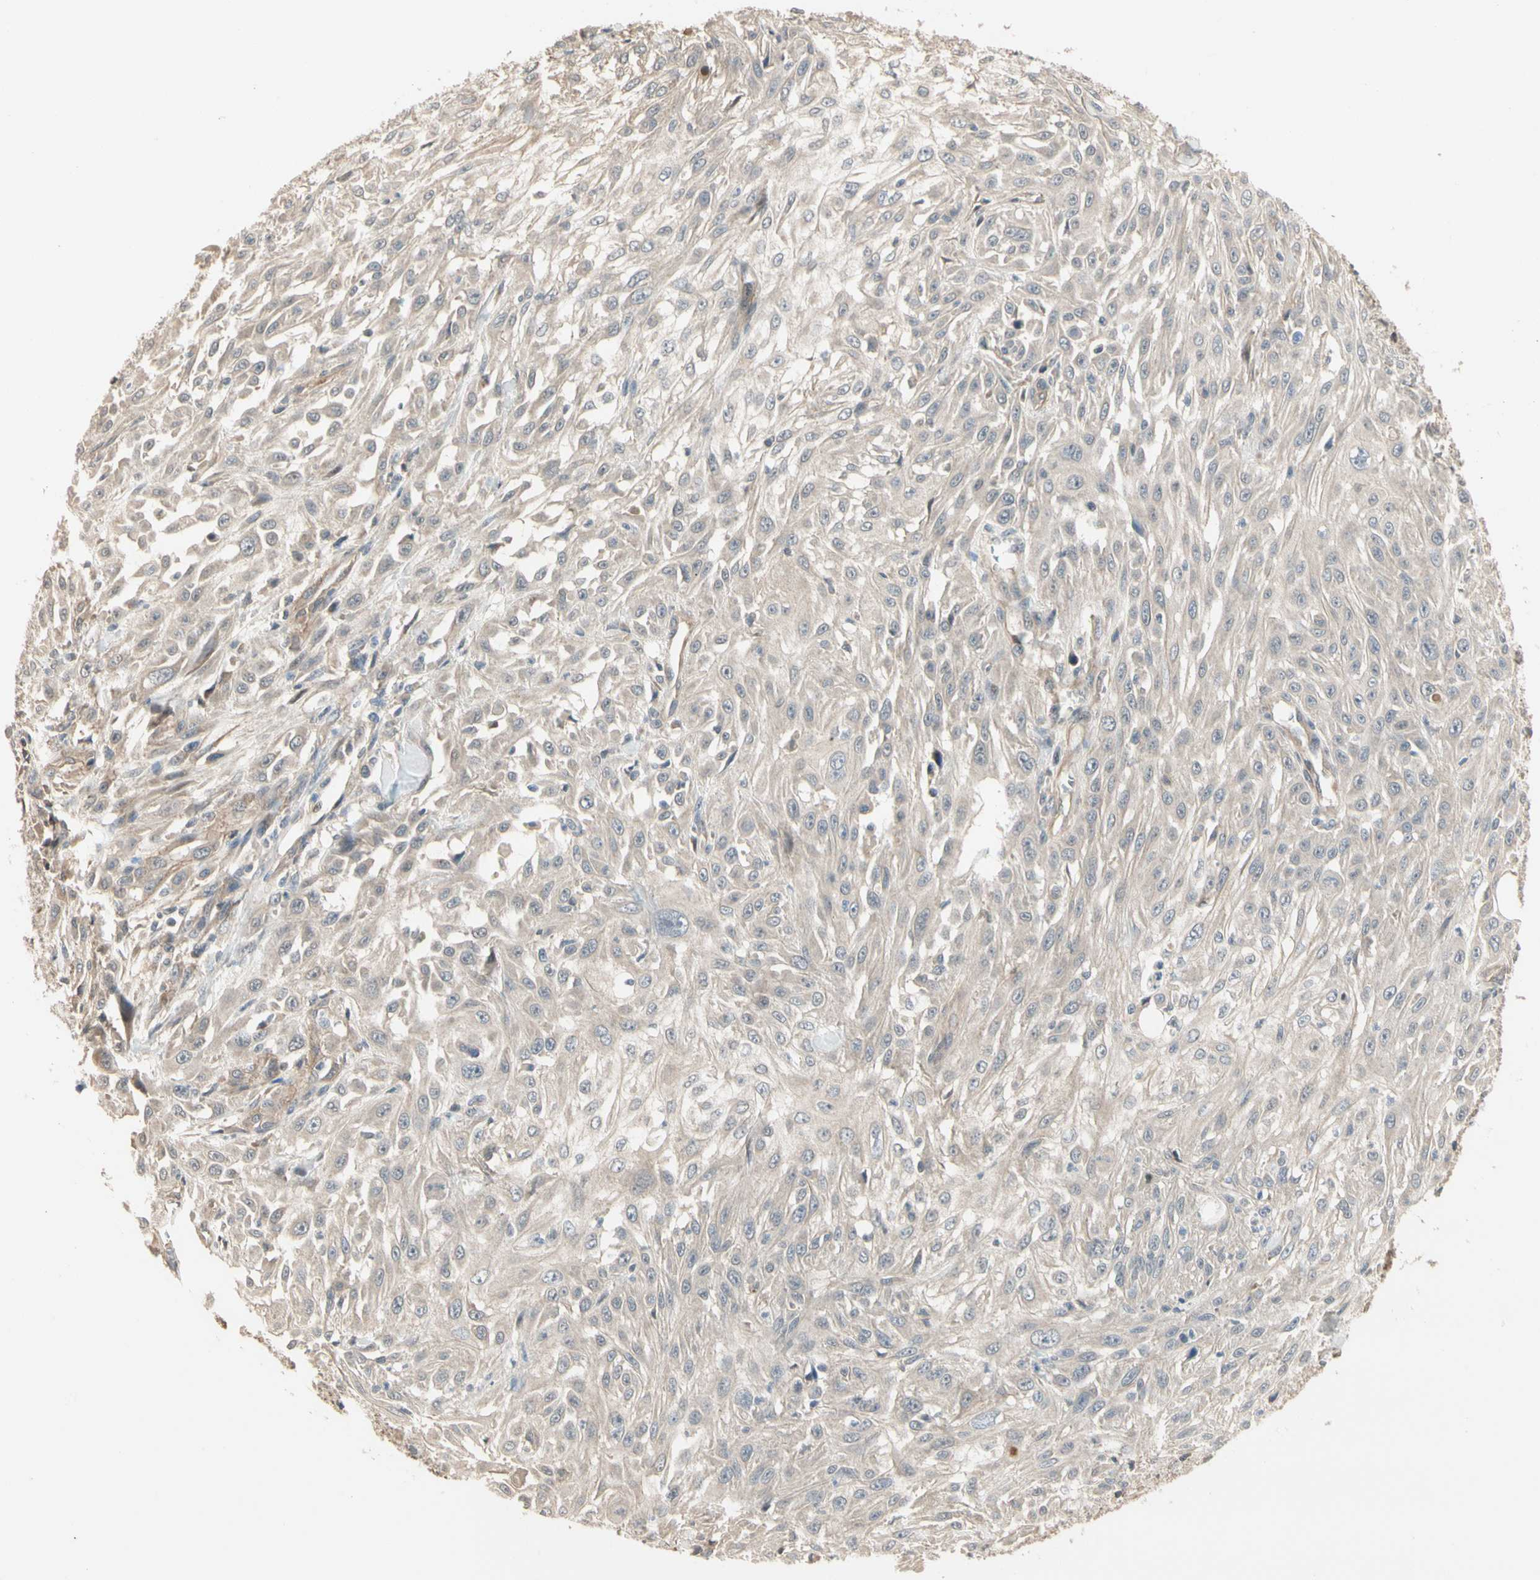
{"staining": {"intensity": "weak", "quantity": "25%-75%", "location": "cytoplasmic/membranous"}, "tissue": "skin cancer", "cell_type": "Tumor cells", "image_type": "cancer", "snomed": [{"axis": "morphology", "description": "Squamous cell carcinoma, NOS"}, {"axis": "topography", "description": "Skin"}], "caption": "Weak cytoplasmic/membranous staining is present in approximately 25%-75% of tumor cells in skin cancer. (brown staining indicates protein expression, while blue staining denotes nuclei).", "gene": "ATG4C", "patient": {"sex": "male", "age": 75}}